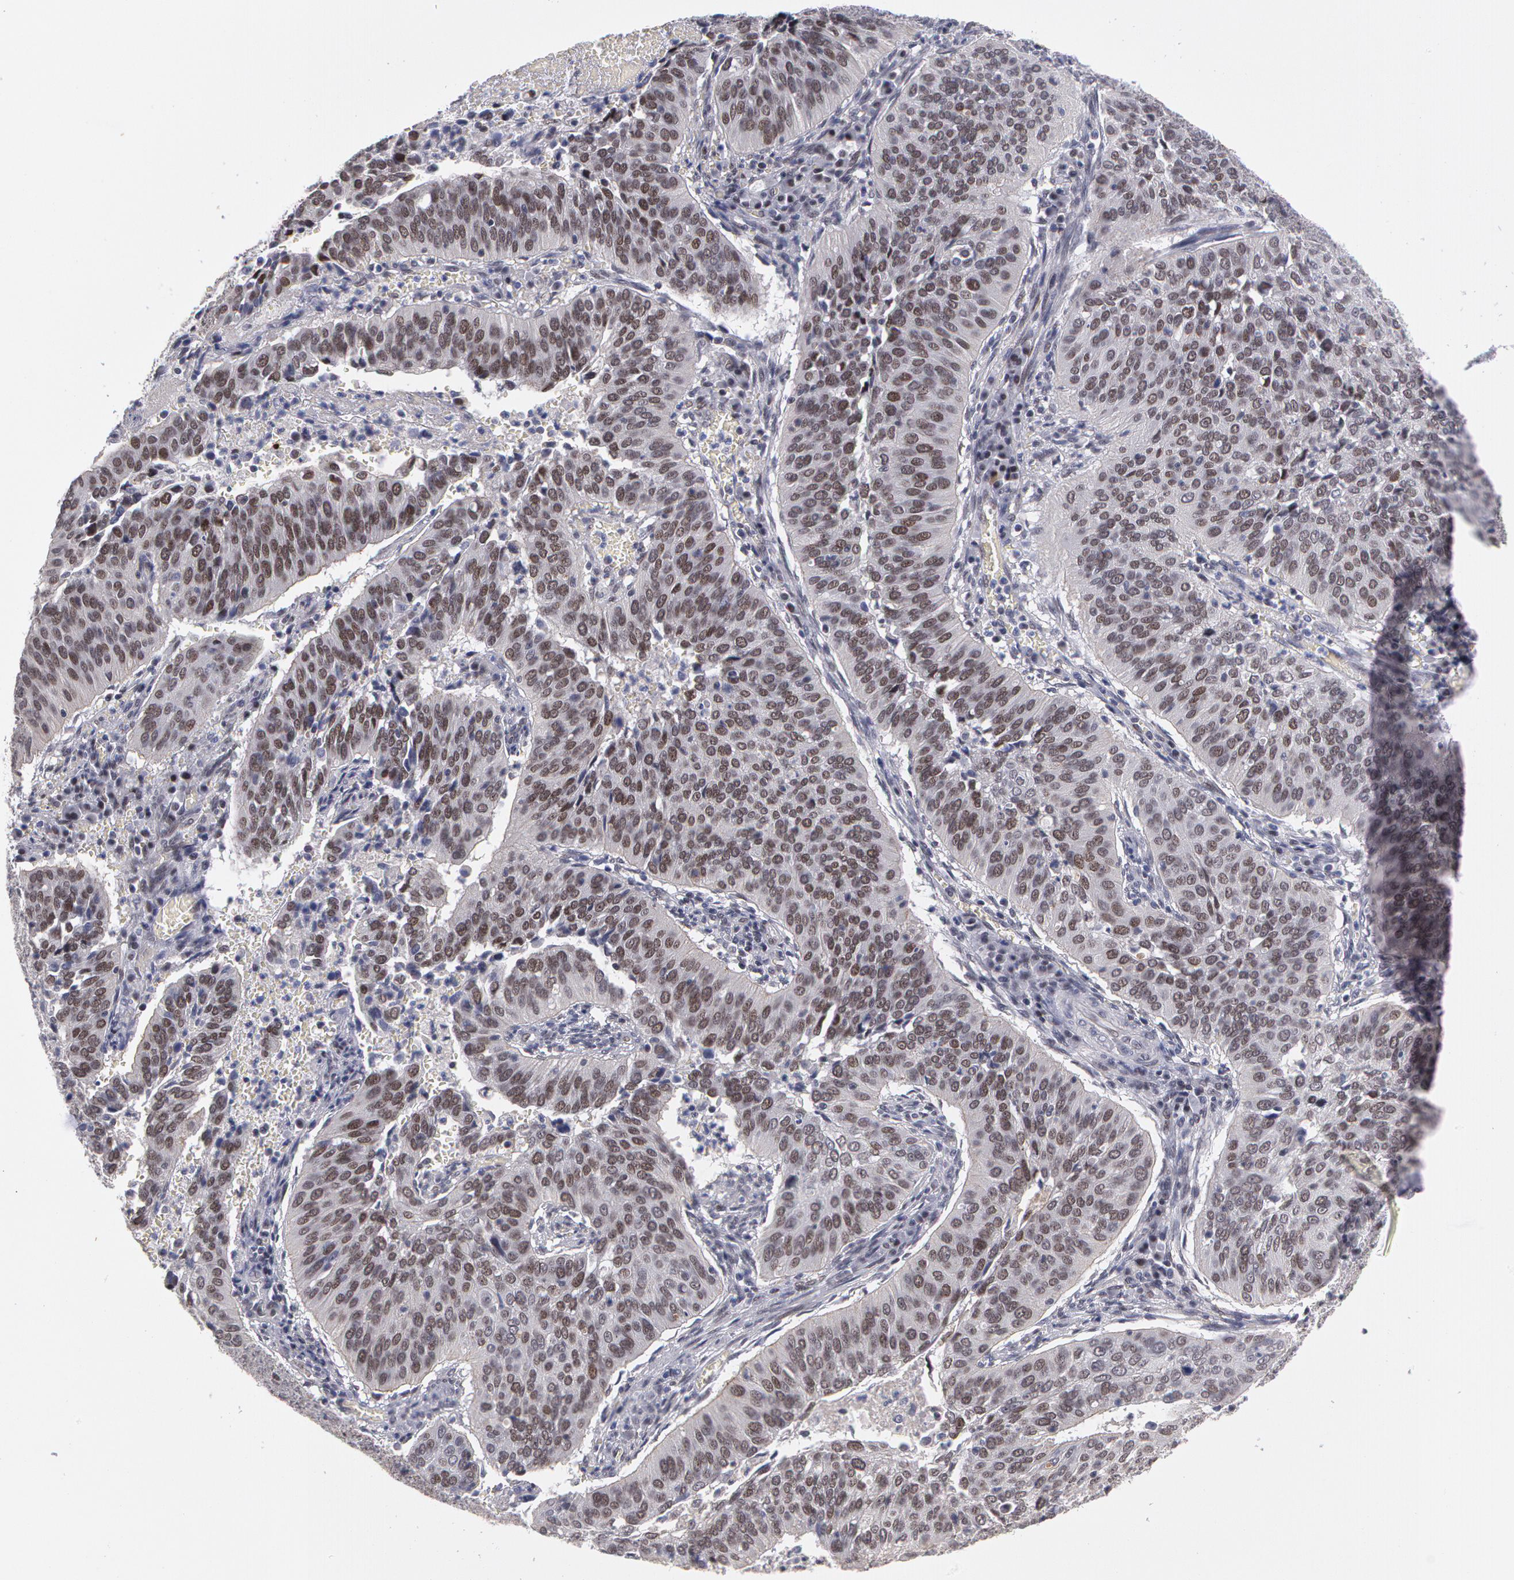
{"staining": {"intensity": "weak", "quantity": "<25%", "location": "nuclear"}, "tissue": "cervical cancer", "cell_type": "Tumor cells", "image_type": "cancer", "snomed": [{"axis": "morphology", "description": "Squamous cell carcinoma, NOS"}, {"axis": "topography", "description": "Cervix"}], "caption": "High power microscopy histopathology image of an IHC histopathology image of squamous cell carcinoma (cervical), revealing no significant positivity in tumor cells.", "gene": "PRICKLE1", "patient": {"sex": "female", "age": 39}}